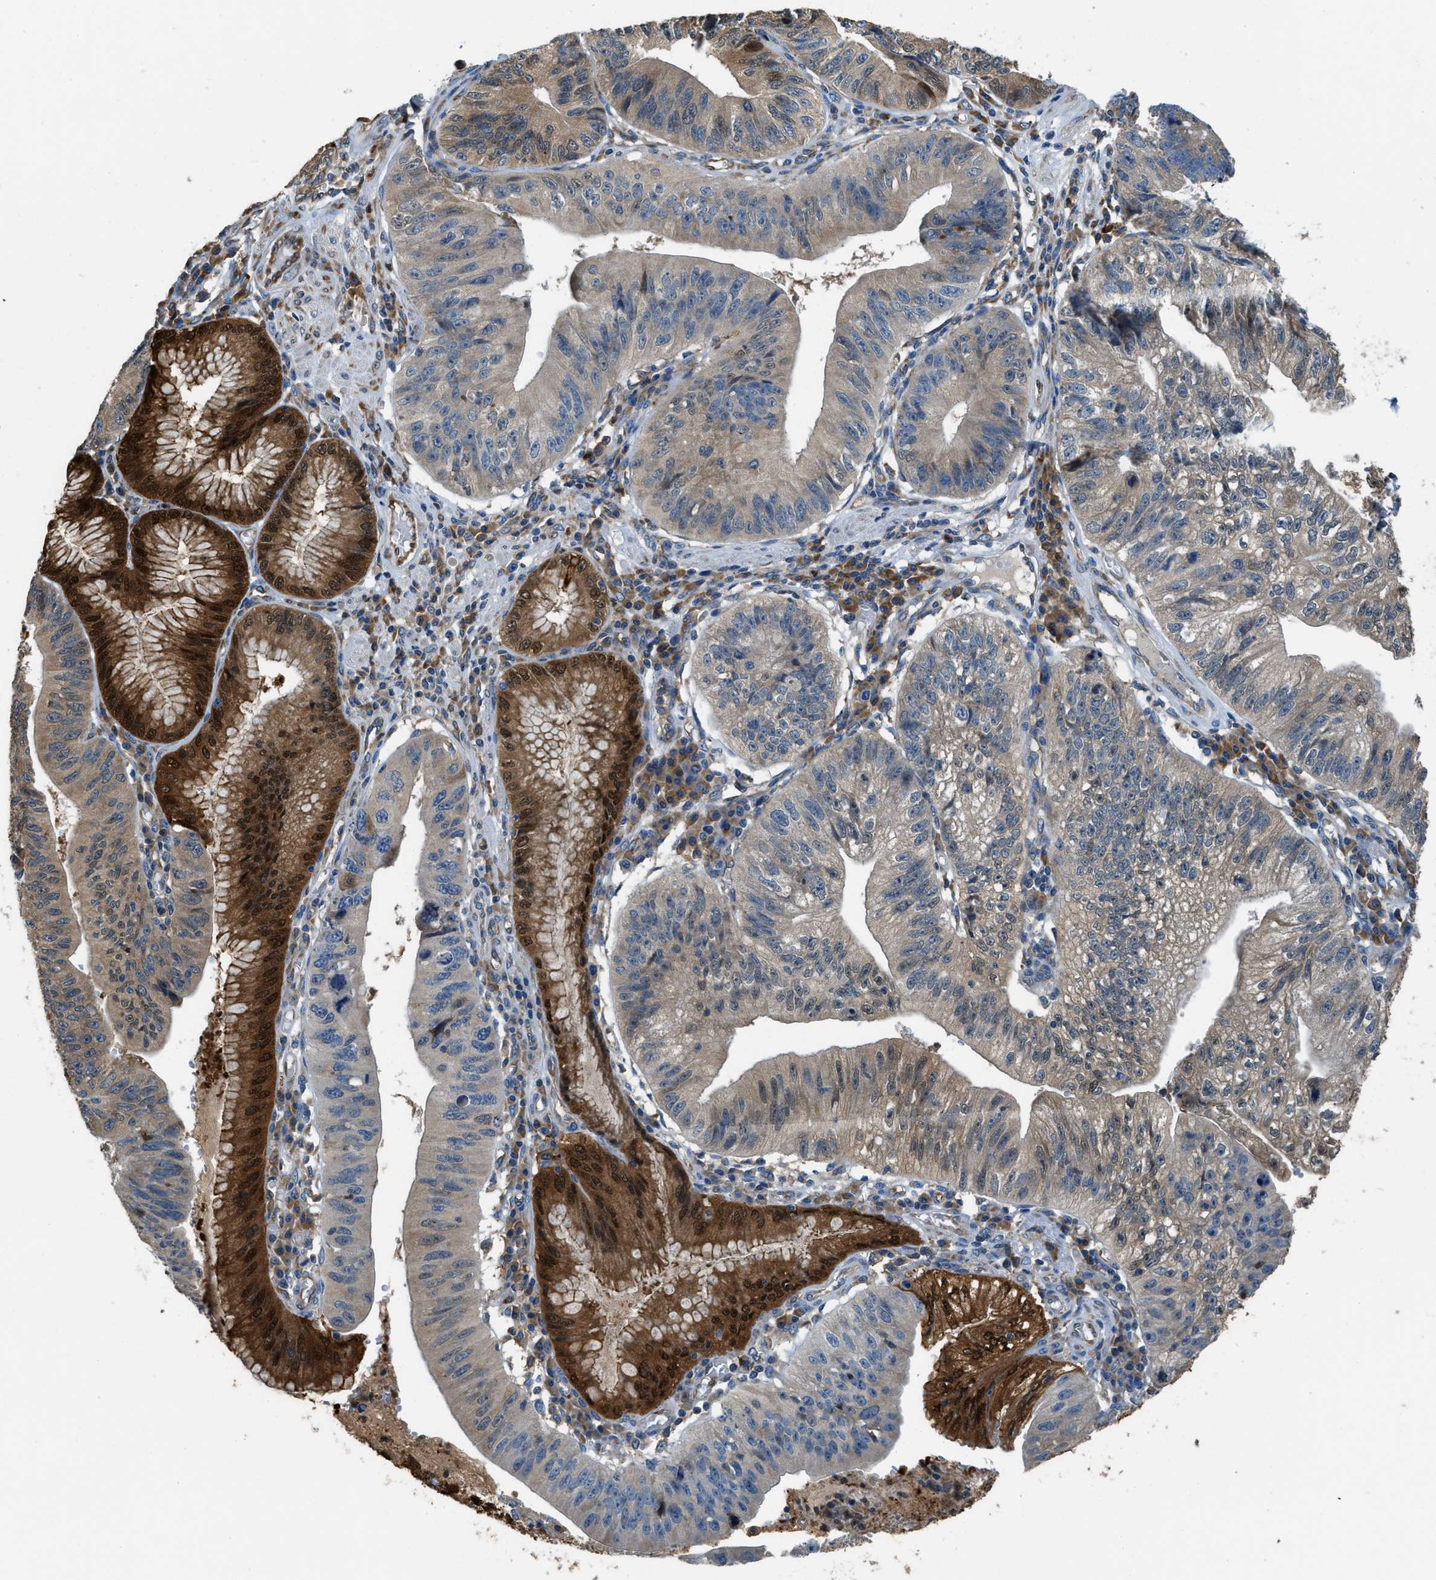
{"staining": {"intensity": "strong", "quantity": "25%-75%", "location": "cytoplasmic/membranous,nuclear"}, "tissue": "stomach cancer", "cell_type": "Tumor cells", "image_type": "cancer", "snomed": [{"axis": "morphology", "description": "Adenocarcinoma, NOS"}, {"axis": "topography", "description": "Stomach"}], "caption": "Immunohistochemistry (IHC) micrograph of human stomach adenocarcinoma stained for a protein (brown), which demonstrates high levels of strong cytoplasmic/membranous and nuclear staining in about 25%-75% of tumor cells.", "gene": "GIMAP8", "patient": {"sex": "male", "age": 59}}